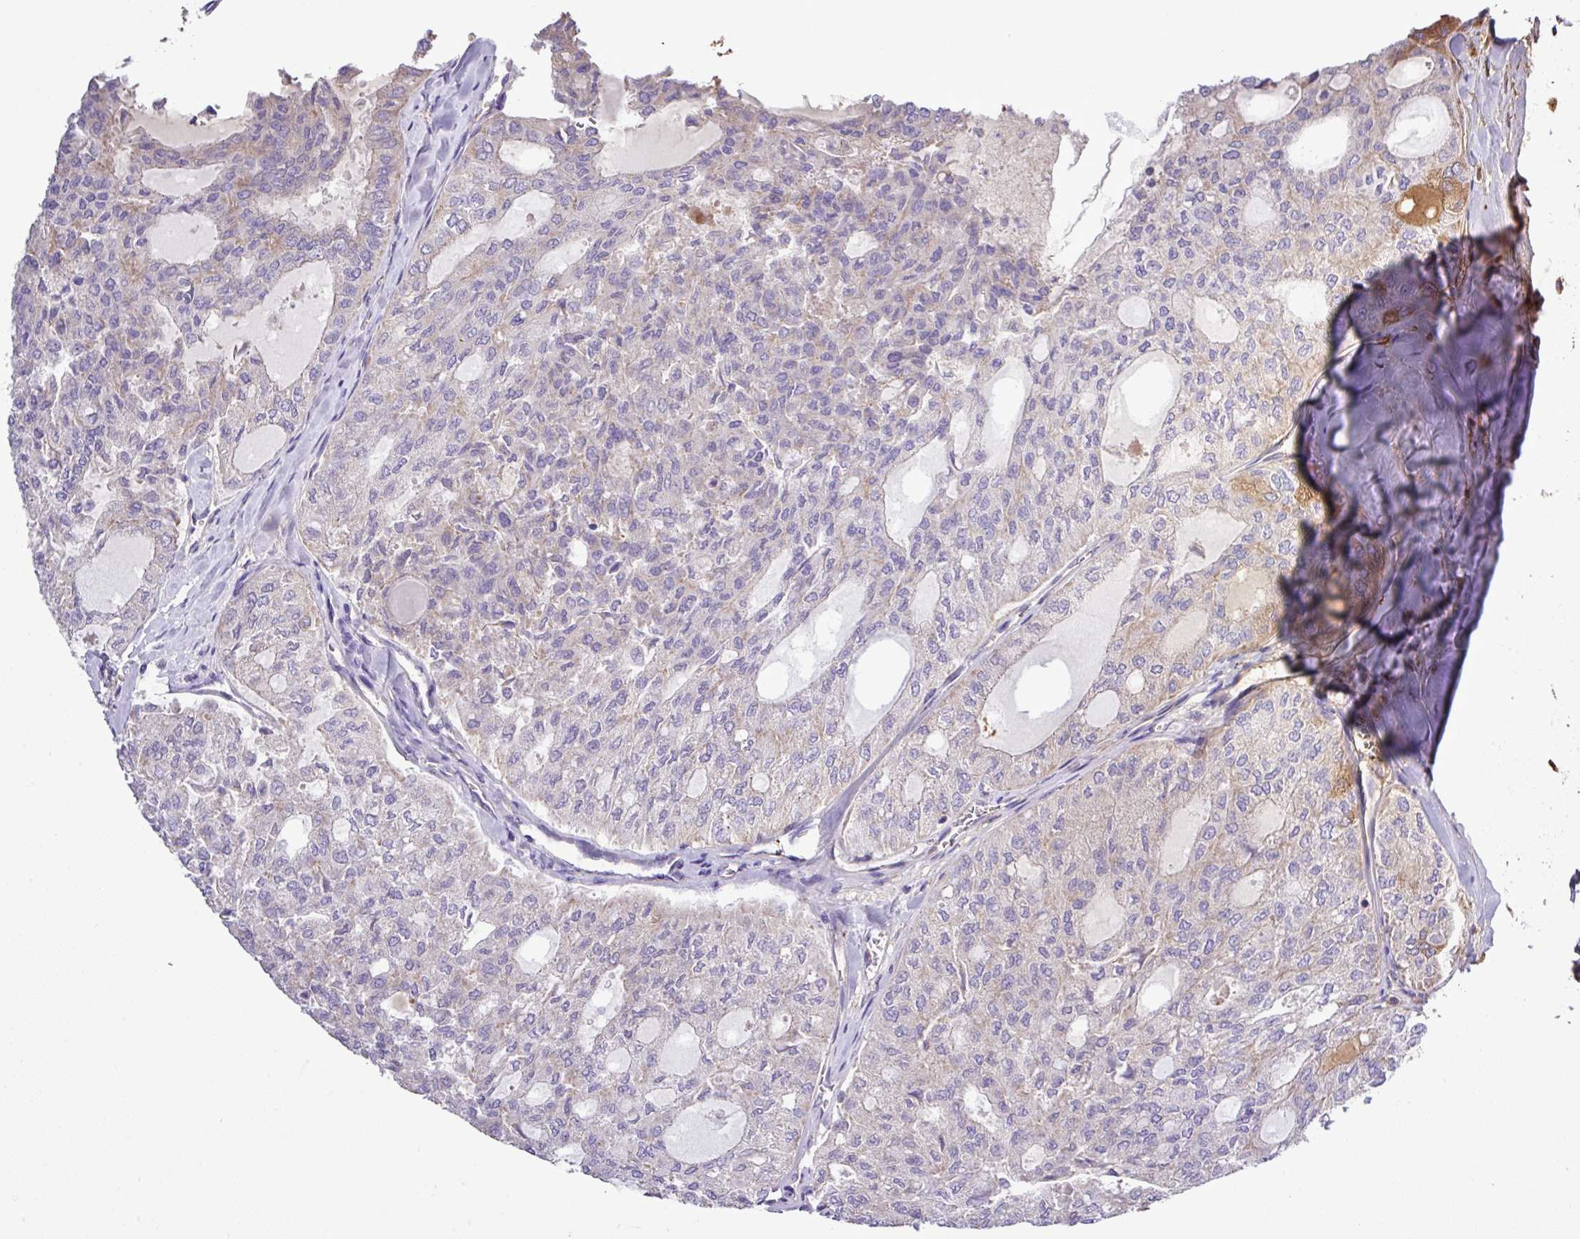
{"staining": {"intensity": "moderate", "quantity": "<25%", "location": "cytoplasmic/membranous"}, "tissue": "thyroid cancer", "cell_type": "Tumor cells", "image_type": "cancer", "snomed": [{"axis": "morphology", "description": "Follicular adenoma carcinoma, NOS"}, {"axis": "topography", "description": "Thyroid gland"}], "caption": "Tumor cells show low levels of moderate cytoplasmic/membranous staining in approximately <25% of cells in thyroid cancer (follicular adenoma carcinoma).", "gene": "CWH43", "patient": {"sex": "male", "age": 75}}